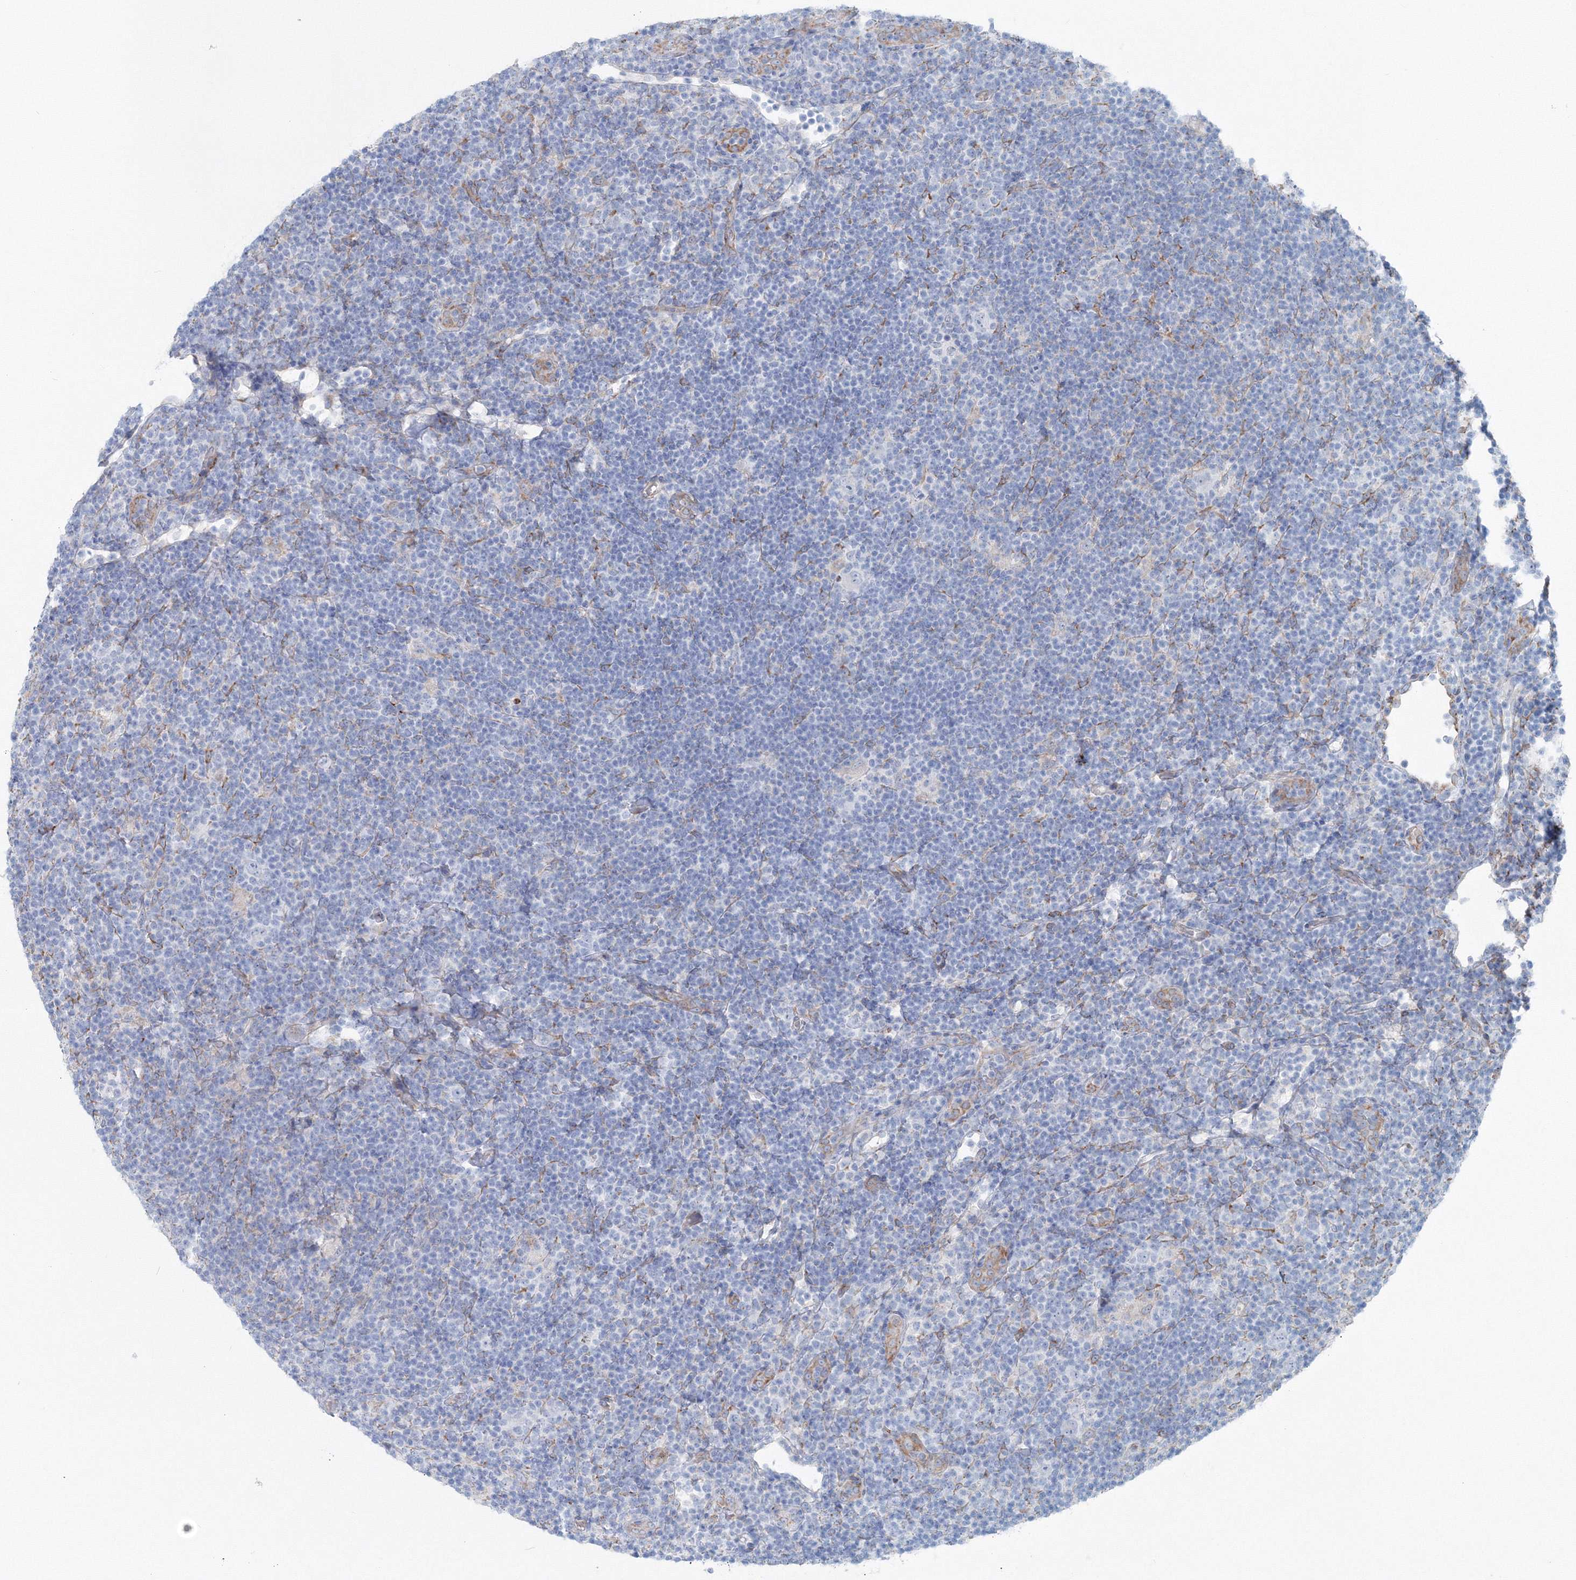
{"staining": {"intensity": "negative", "quantity": "none", "location": "none"}, "tissue": "lymphoma", "cell_type": "Tumor cells", "image_type": "cancer", "snomed": [{"axis": "morphology", "description": "Hodgkin's disease, NOS"}, {"axis": "topography", "description": "Lymph node"}], "caption": "Tumor cells show no significant protein staining in lymphoma. The staining is performed using DAB (3,3'-diaminobenzidine) brown chromogen with nuclei counter-stained in using hematoxylin.", "gene": "RCN1", "patient": {"sex": "female", "age": 57}}